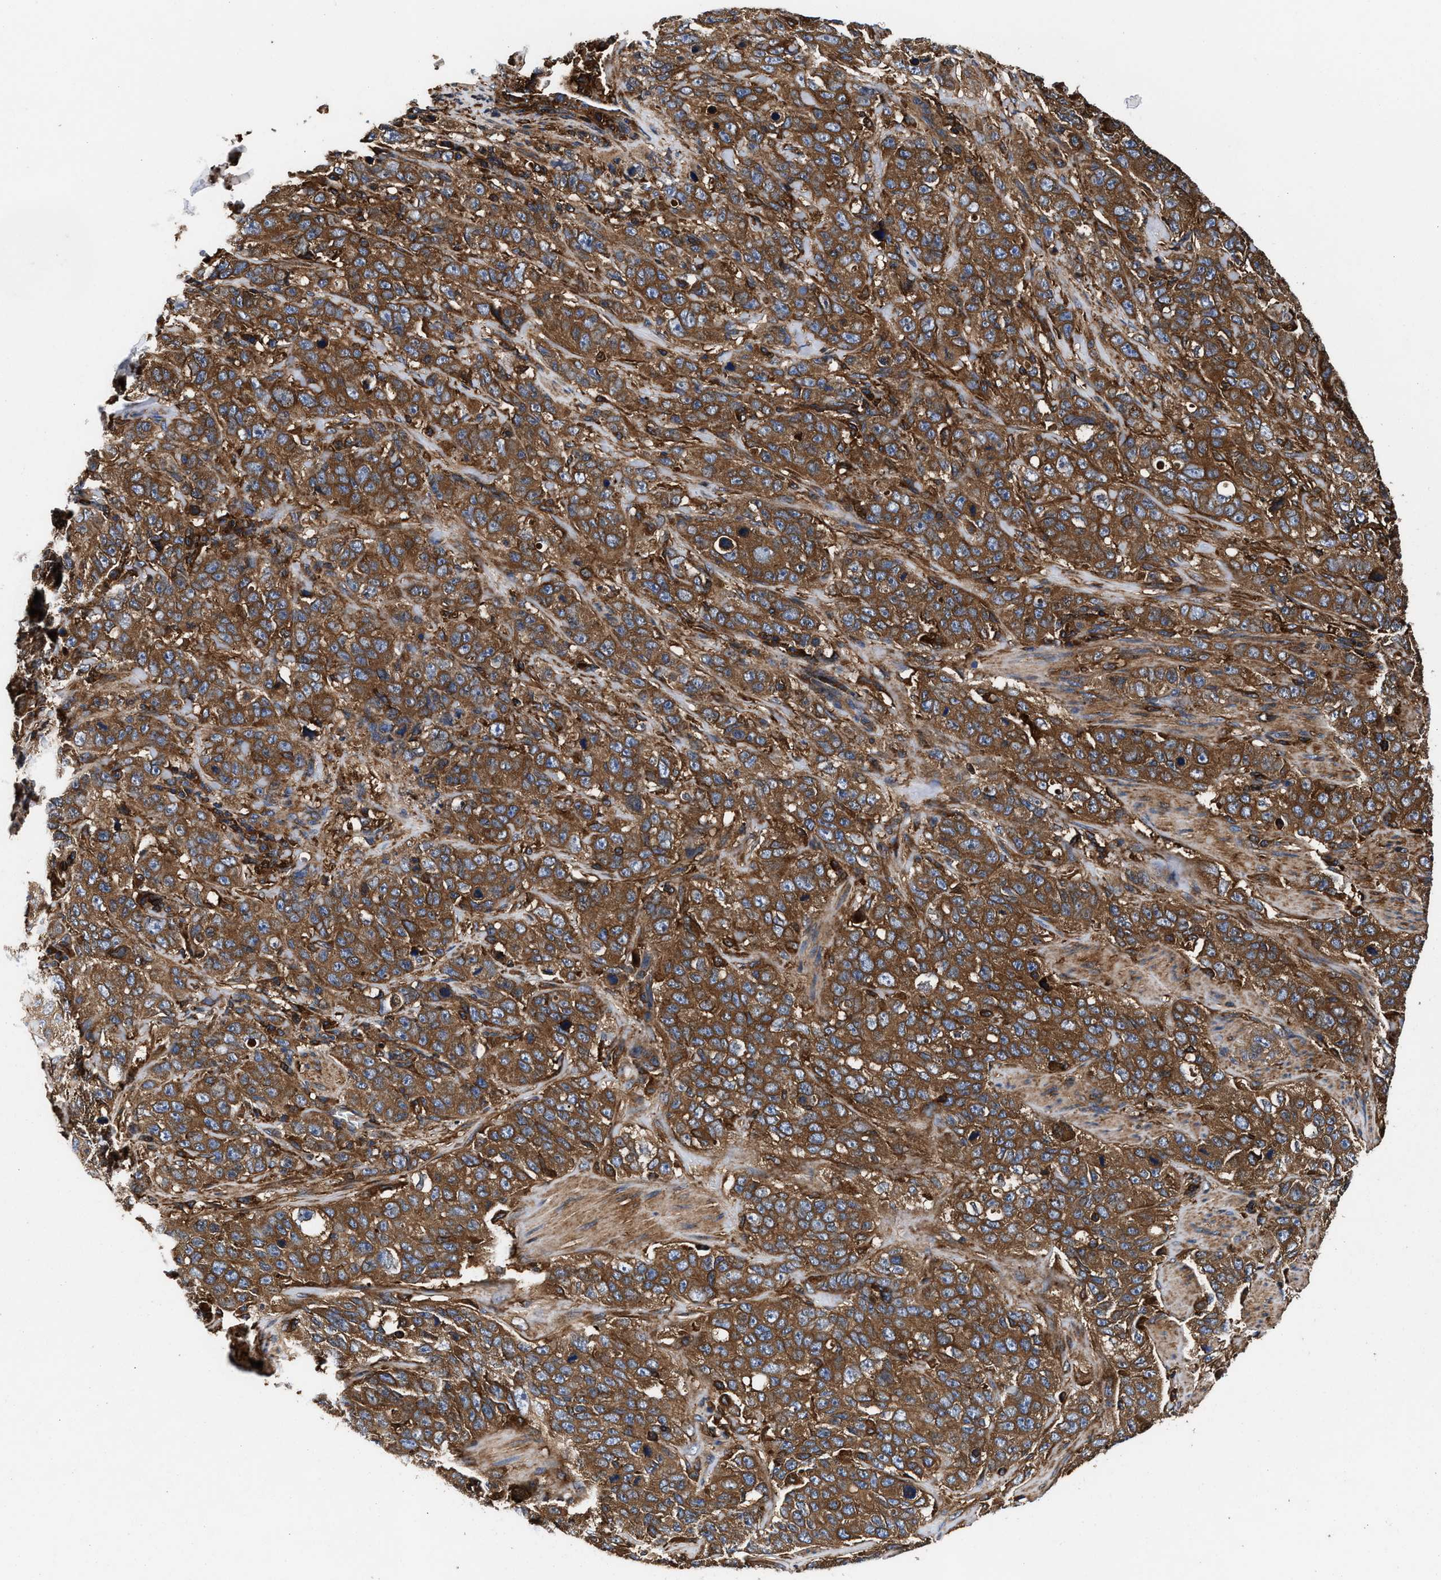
{"staining": {"intensity": "strong", "quantity": ">75%", "location": "cytoplasmic/membranous"}, "tissue": "stomach cancer", "cell_type": "Tumor cells", "image_type": "cancer", "snomed": [{"axis": "morphology", "description": "Adenocarcinoma, NOS"}, {"axis": "topography", "description": "Stomach"}], "caption": "About >75% of tumor cells in human stomach adenocarcinoma reveal strong cytoplasmic/membranous protein expression as visualized by brown immunohistochemical staining.", "gene": "KYAT1", "patient": {"sex": "male", "age": 48}}